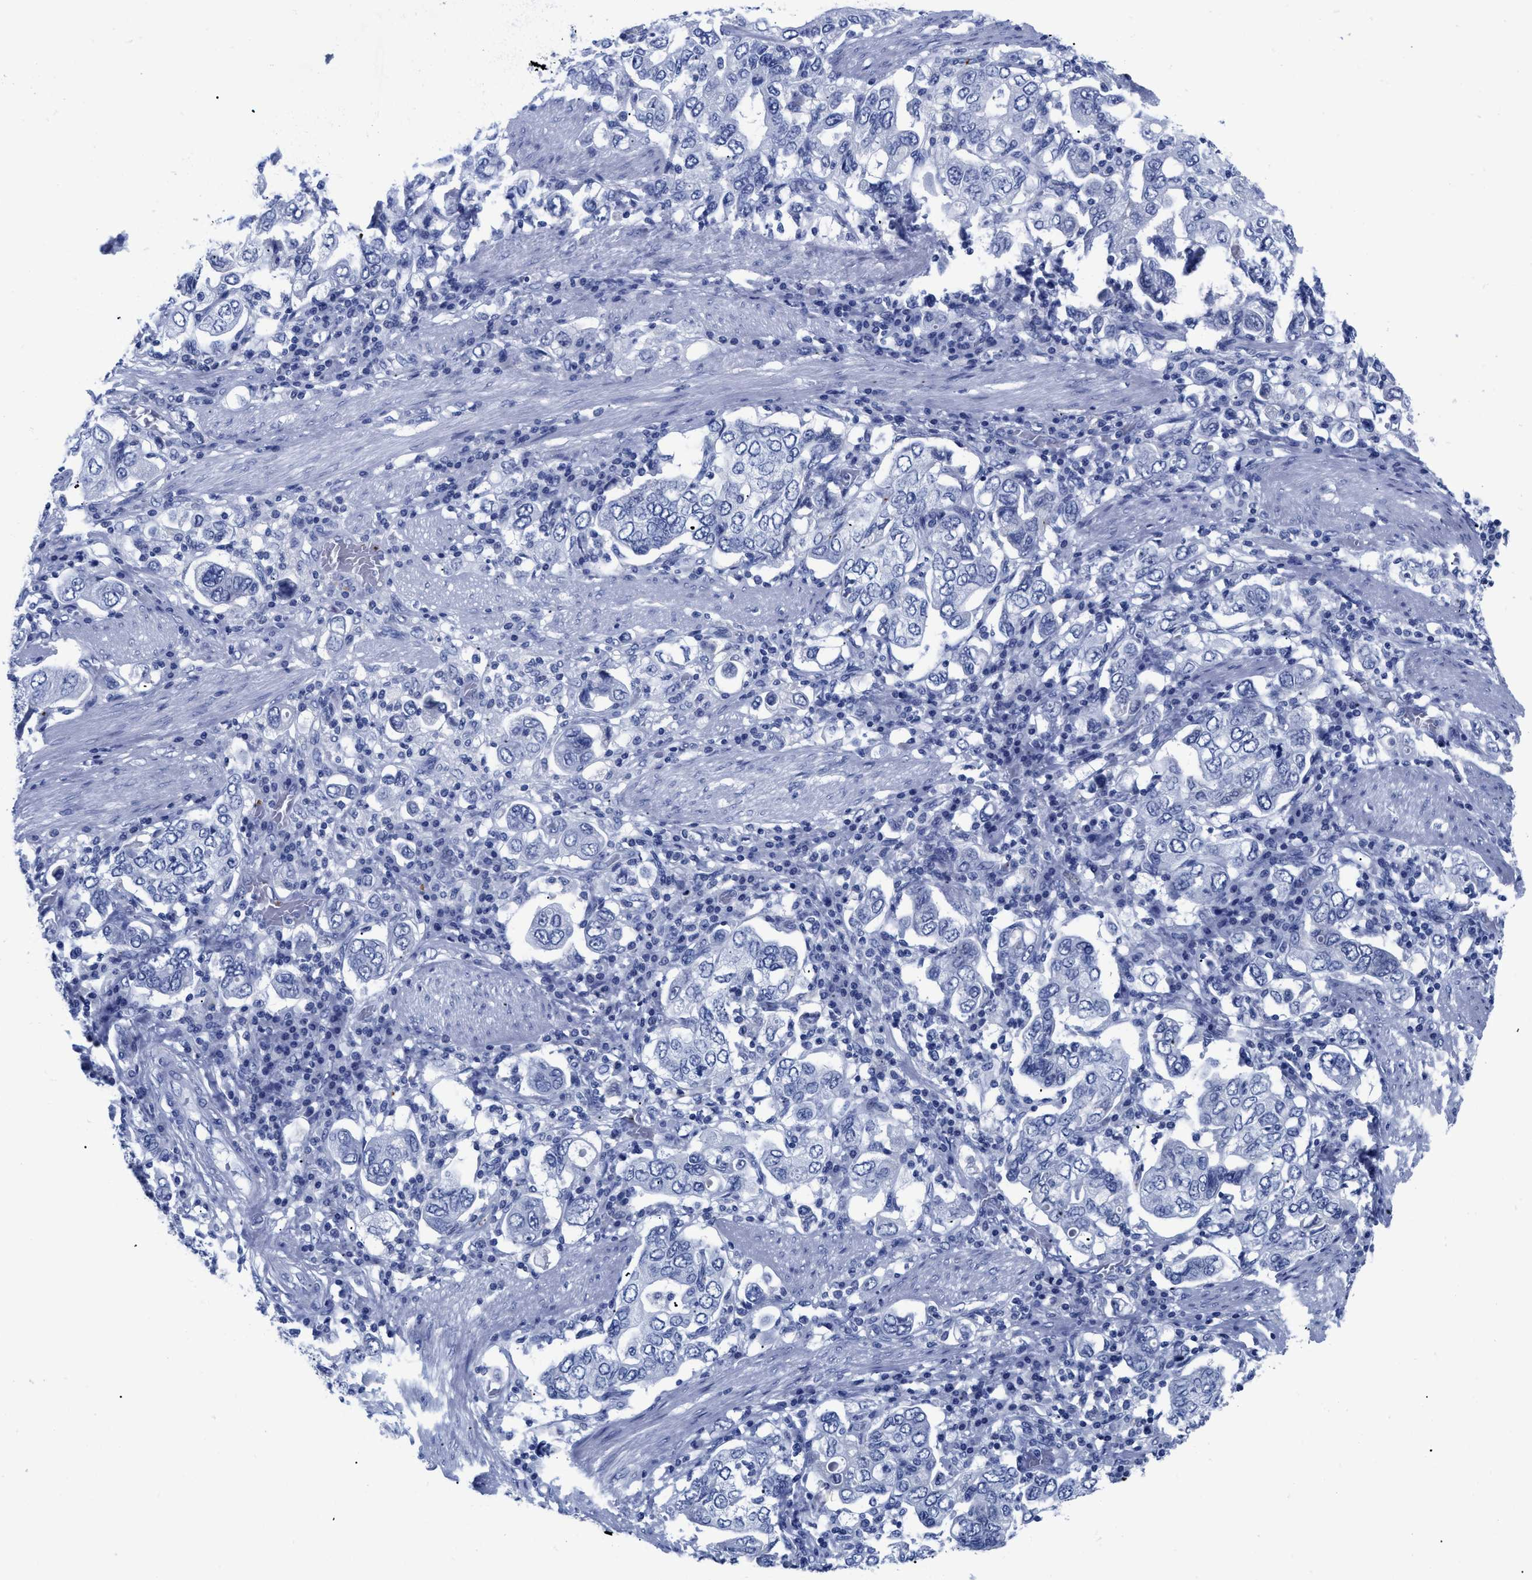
{"staining": {"intensity": "negative", "quantity": "none", "location": "none"}, "tissue": "stomach cancer", "cell_type": "Tumor cells", "image_type": "cancer", "snomed": [{"axis": "morphology", "description": "Adenocarcinoma, NOS"}, {"axis": "topography", "description": "Stomach, upper"}], "caption": "A micrograph of stomach cancer (adenocarcinoma) stained for a protein exhibits no brown staining in tumor cells.", "gene": "TREML1", "patient": {"sex": "male", "age": 62}}